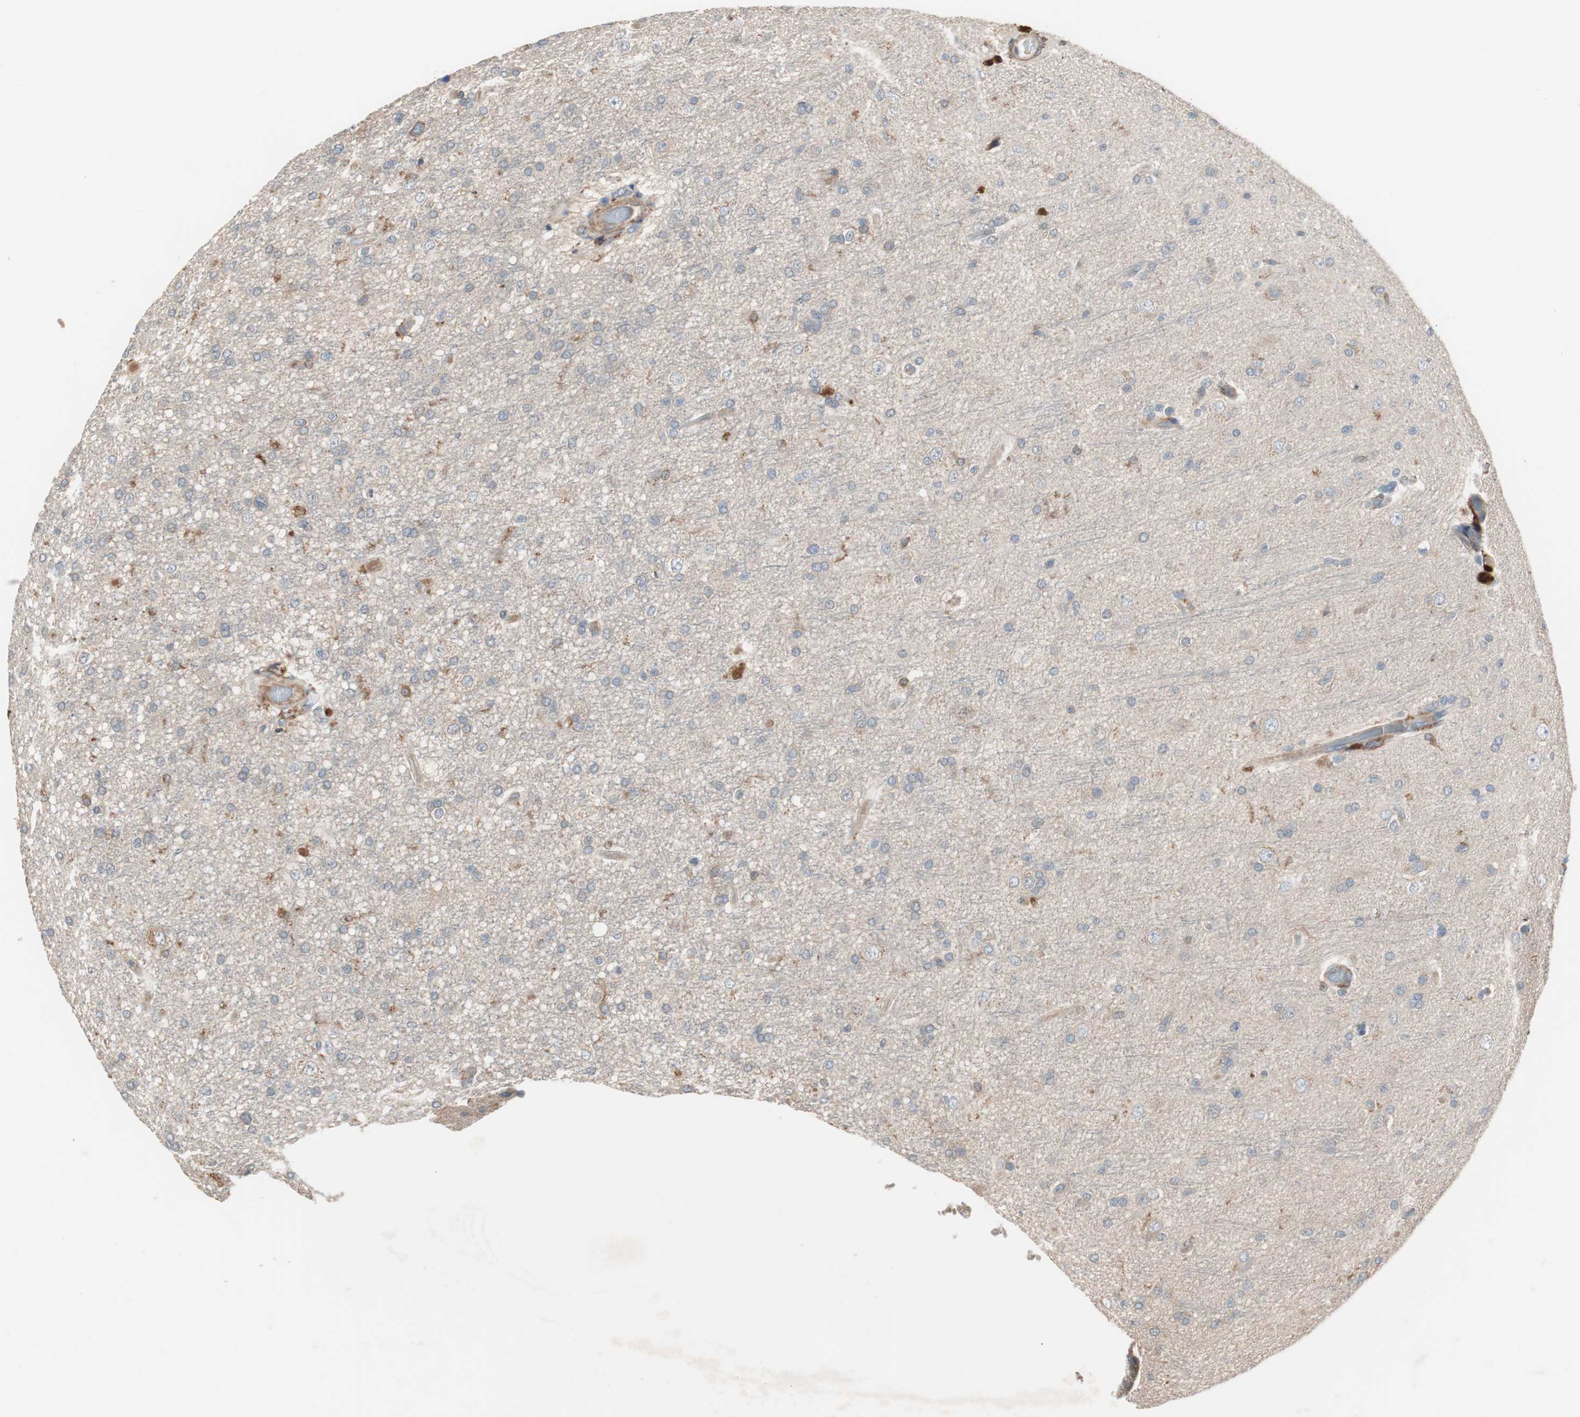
{"staining": {"intensity": "weak", "quantity": "25%-75%", "location": "cytoplasmic/membranous"}, "tissue": "glioma", "cell_type": "Tumor cells", "image_type": "cancer", "snomed": [{"axis": "morphology", "description": "Glioma, malignant, High grade"}, {"axis": "topography", "description": "Brain"}], "caption": "Immunohistochemistry (IHC) of human malignant high-grade glioma shows low levels of weak cytoplasmic/membranous staining in approximately 25%-75% of tumor cells. Using DAB (3,3'-diaminobenzidine) (brown) and hematoxylin (blue) stains, captured at high magnification using brightfield microscopy.", "gene": "STAB1", "patient": {"sex": "male", "age": 33}}